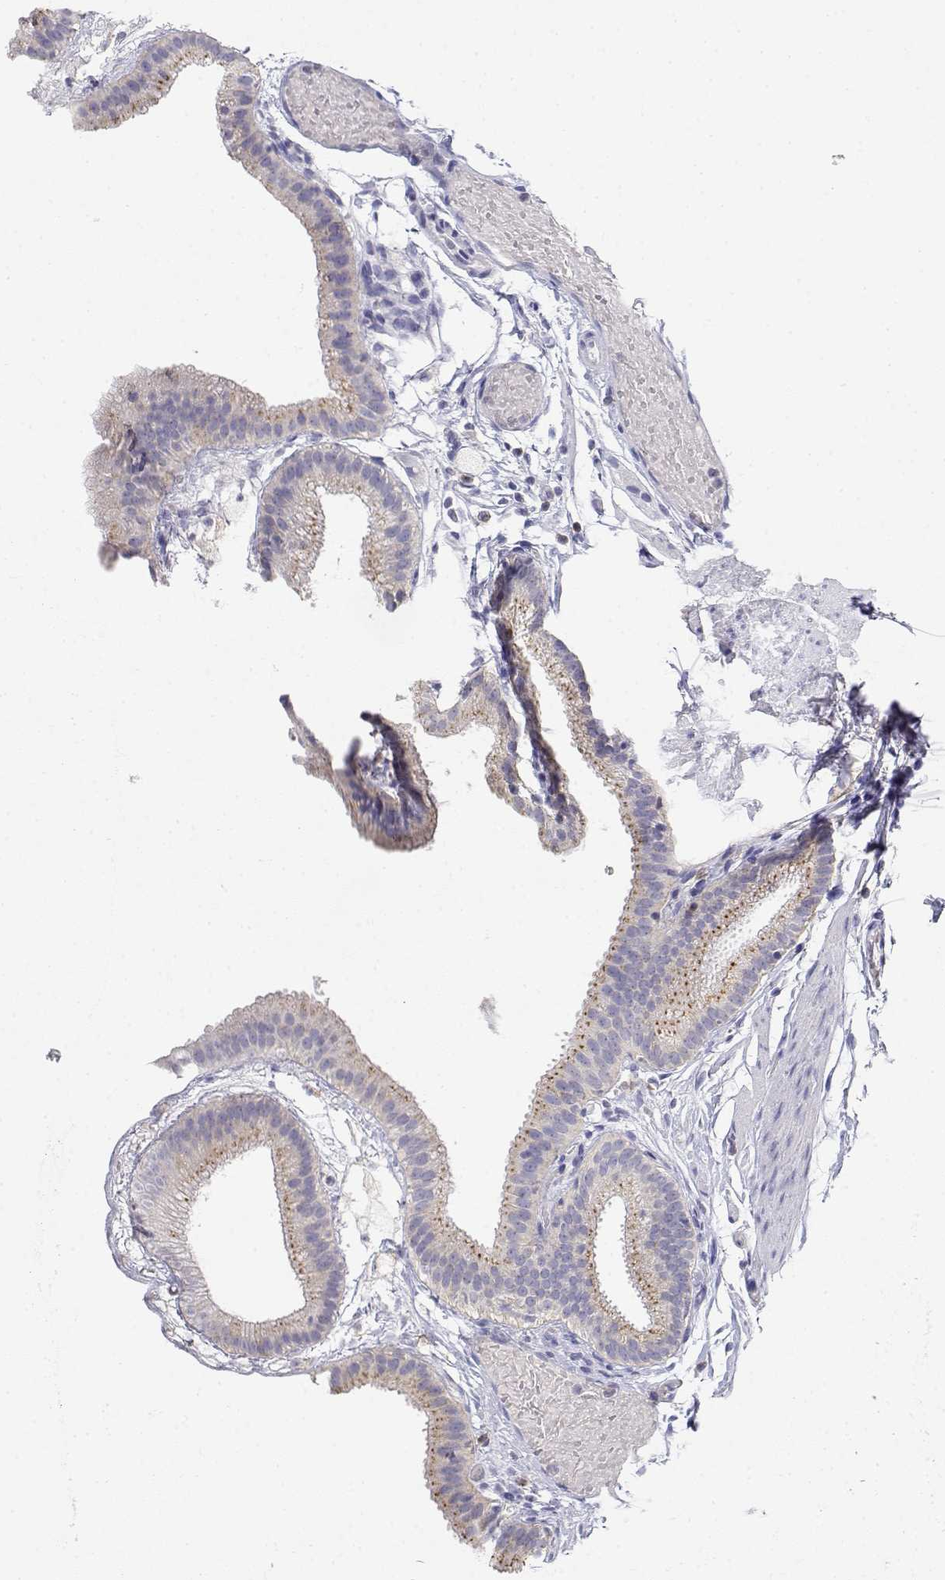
{"staining": {"intensity": "weak", "quantity": ">75%", "location": "cytoplasmic/membranous"}, "tissue": "gallbladder", "cell_type": "Glandular cells", "image_type": "normal", "snomed": [{"axis": "morphology", "description": "Normal tissue, NOS"}, {"axis": "topography", "description": "Gallbladder"}], "caption": "A brown stain labels weak cytoplasmic/membranous expression of a protein in glandular cells of normal human gallbladder.", "gene": "ADA", "patient": {"sex": "female", "age": 45}}